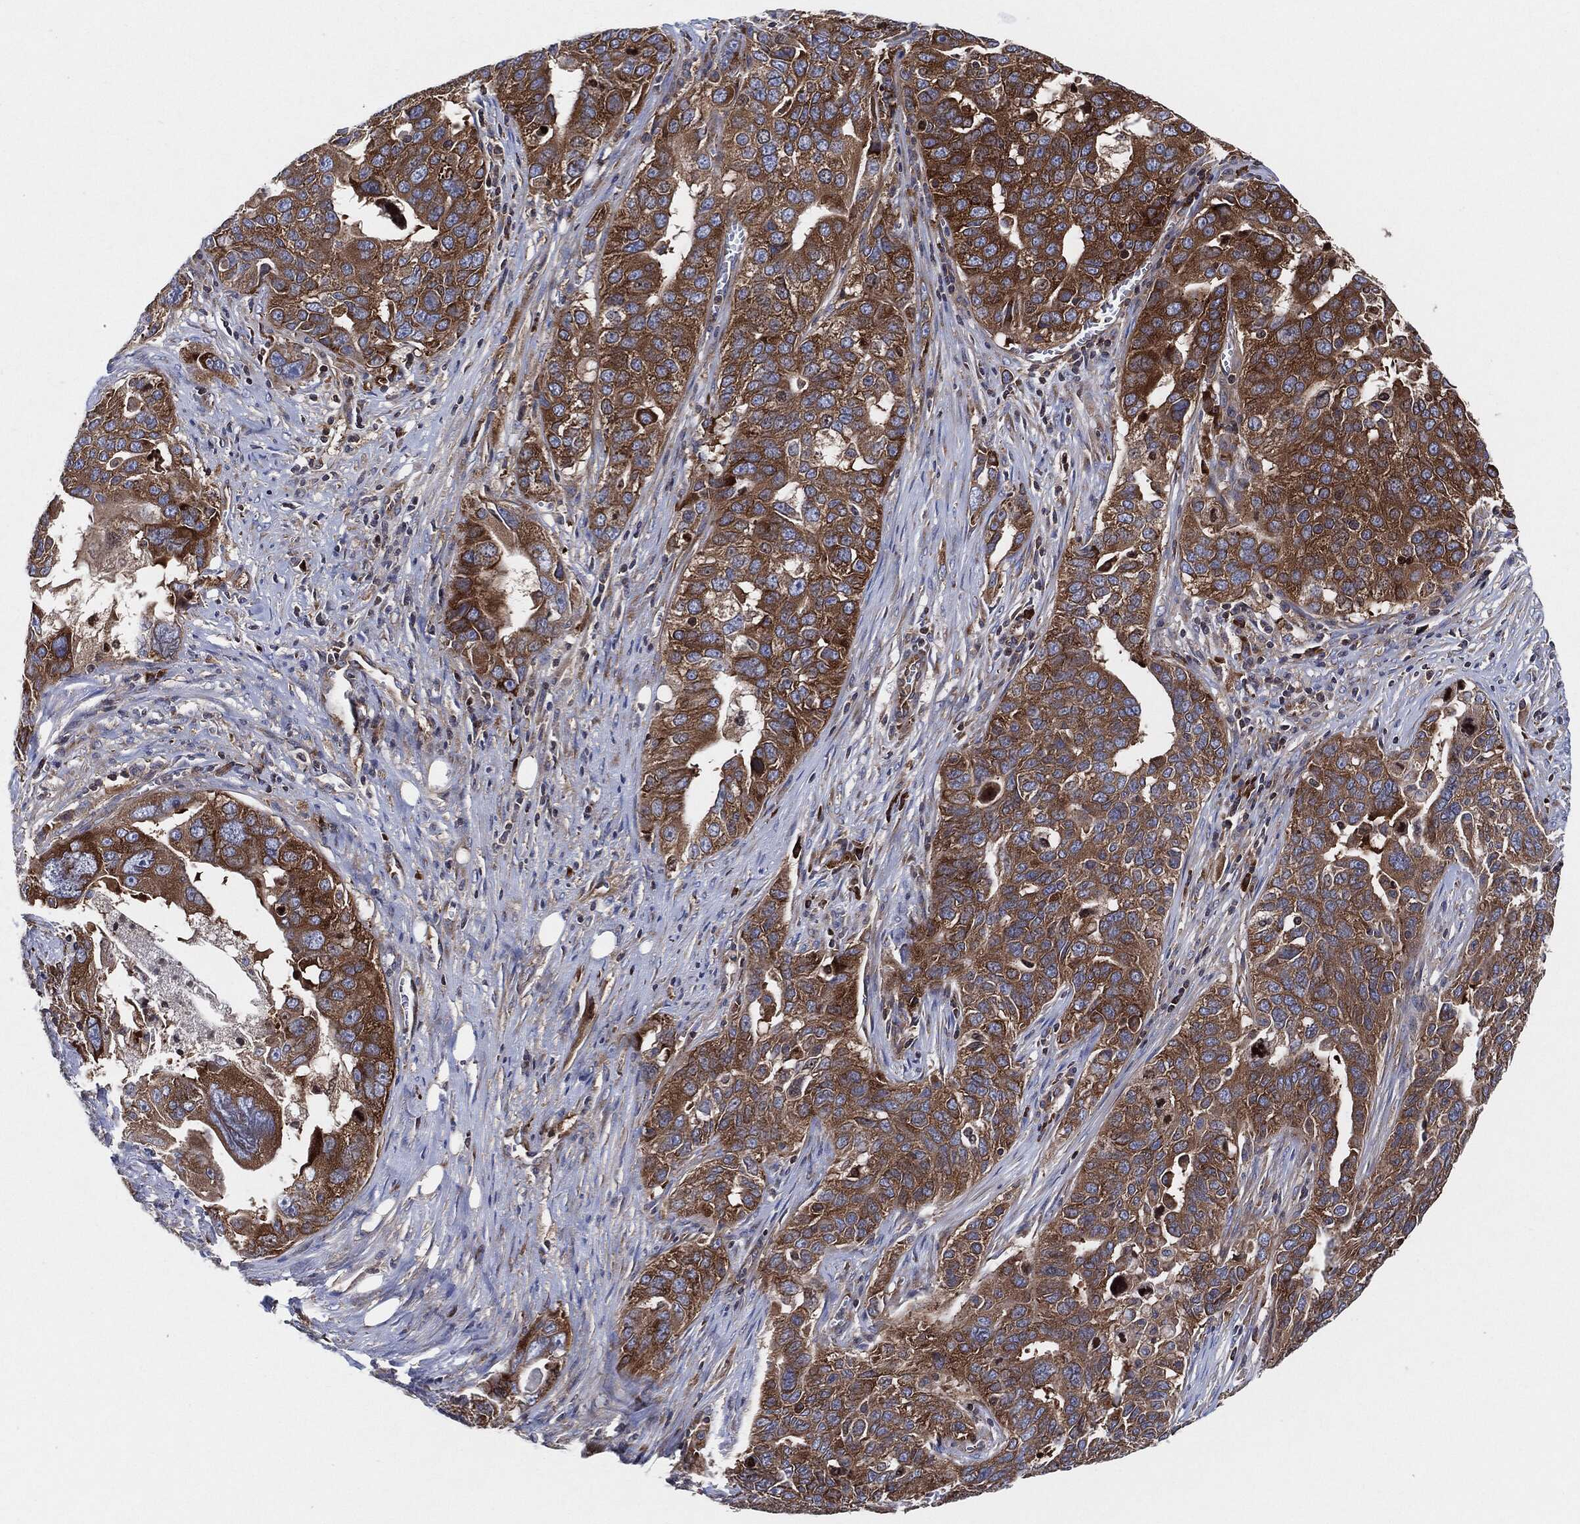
{"staining": {"intensity": "strong", "quantity": ">75%", "location": "cytoplasmic/membranous"}, "tissue": "ovarian cancer", "cell_type": "Tumor cells", "image_type": "cancer", "snomed": [{"axis": "morphology", "description": "Carcinoma, endometroid"}, {"axis": "topography", "description": "Soft tissue"}, {"axis": "topography", "description": "Ovary"}], "caption": "Ovarian endometroid carcinoma stained for a protein (brown) exhibits strong cytoplasmic/membranous positive positivity in approximately >75% of tumor cells.", "gene": "EIF2S2", "patient": {"sex": "female", "age": 52}}